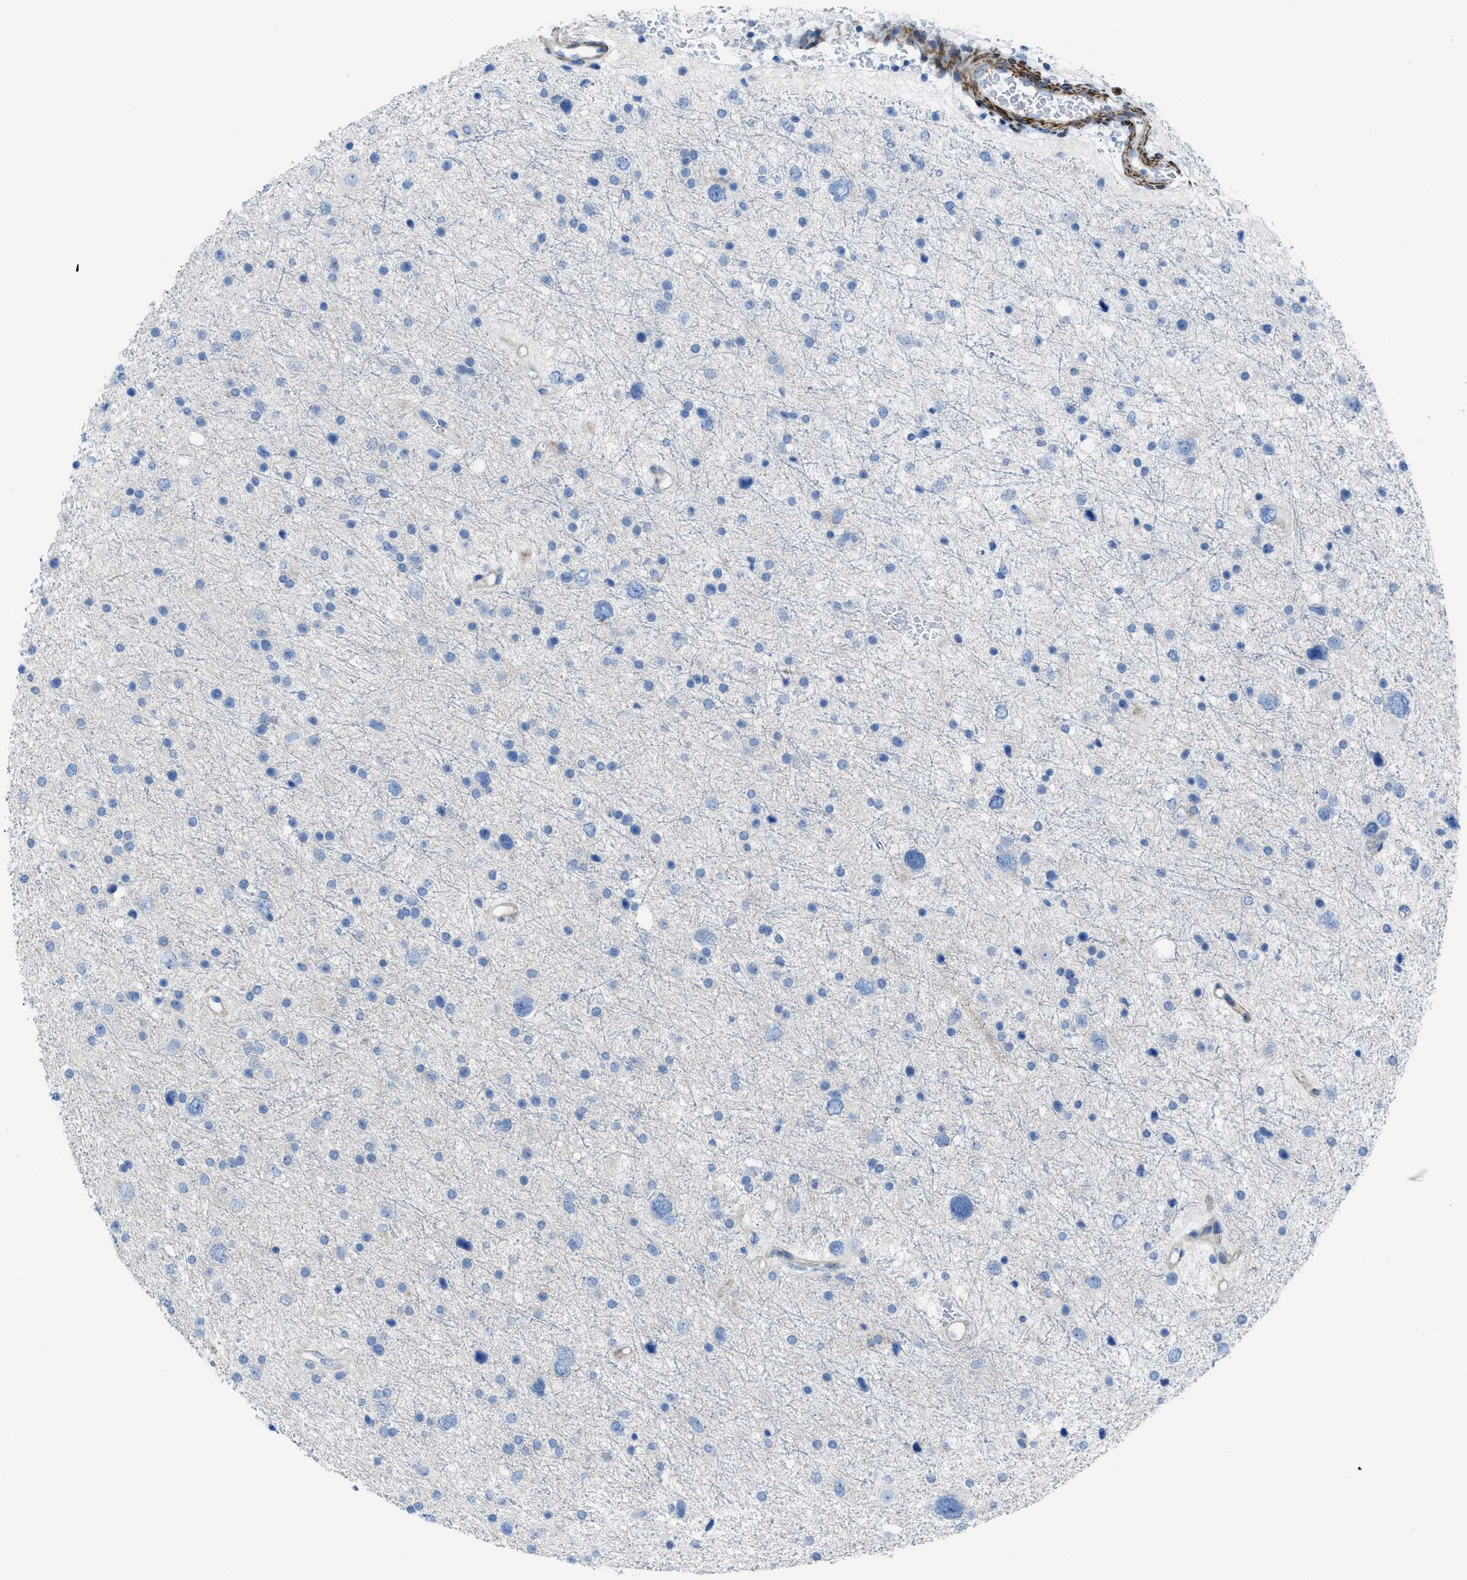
{"staining": {"intensity": "negative", "quantity": "none", "location": "none"}, "tissue": "glioma", "cell_type": "Tumor cells", "image_type": "cancer", "snomed": [{"axis": "morphology", "description": "Glioma, malignant, Low grade"}, {"axis": "topography", "description": "Brain"}], "caption": "This is an immunohistochemistry (IHC) photomicrograph of malignant low-grade glioma. There is no staining in tumor cells.", "gene": "KCNH7", "patient": {"sex": "female", "age": 37}}